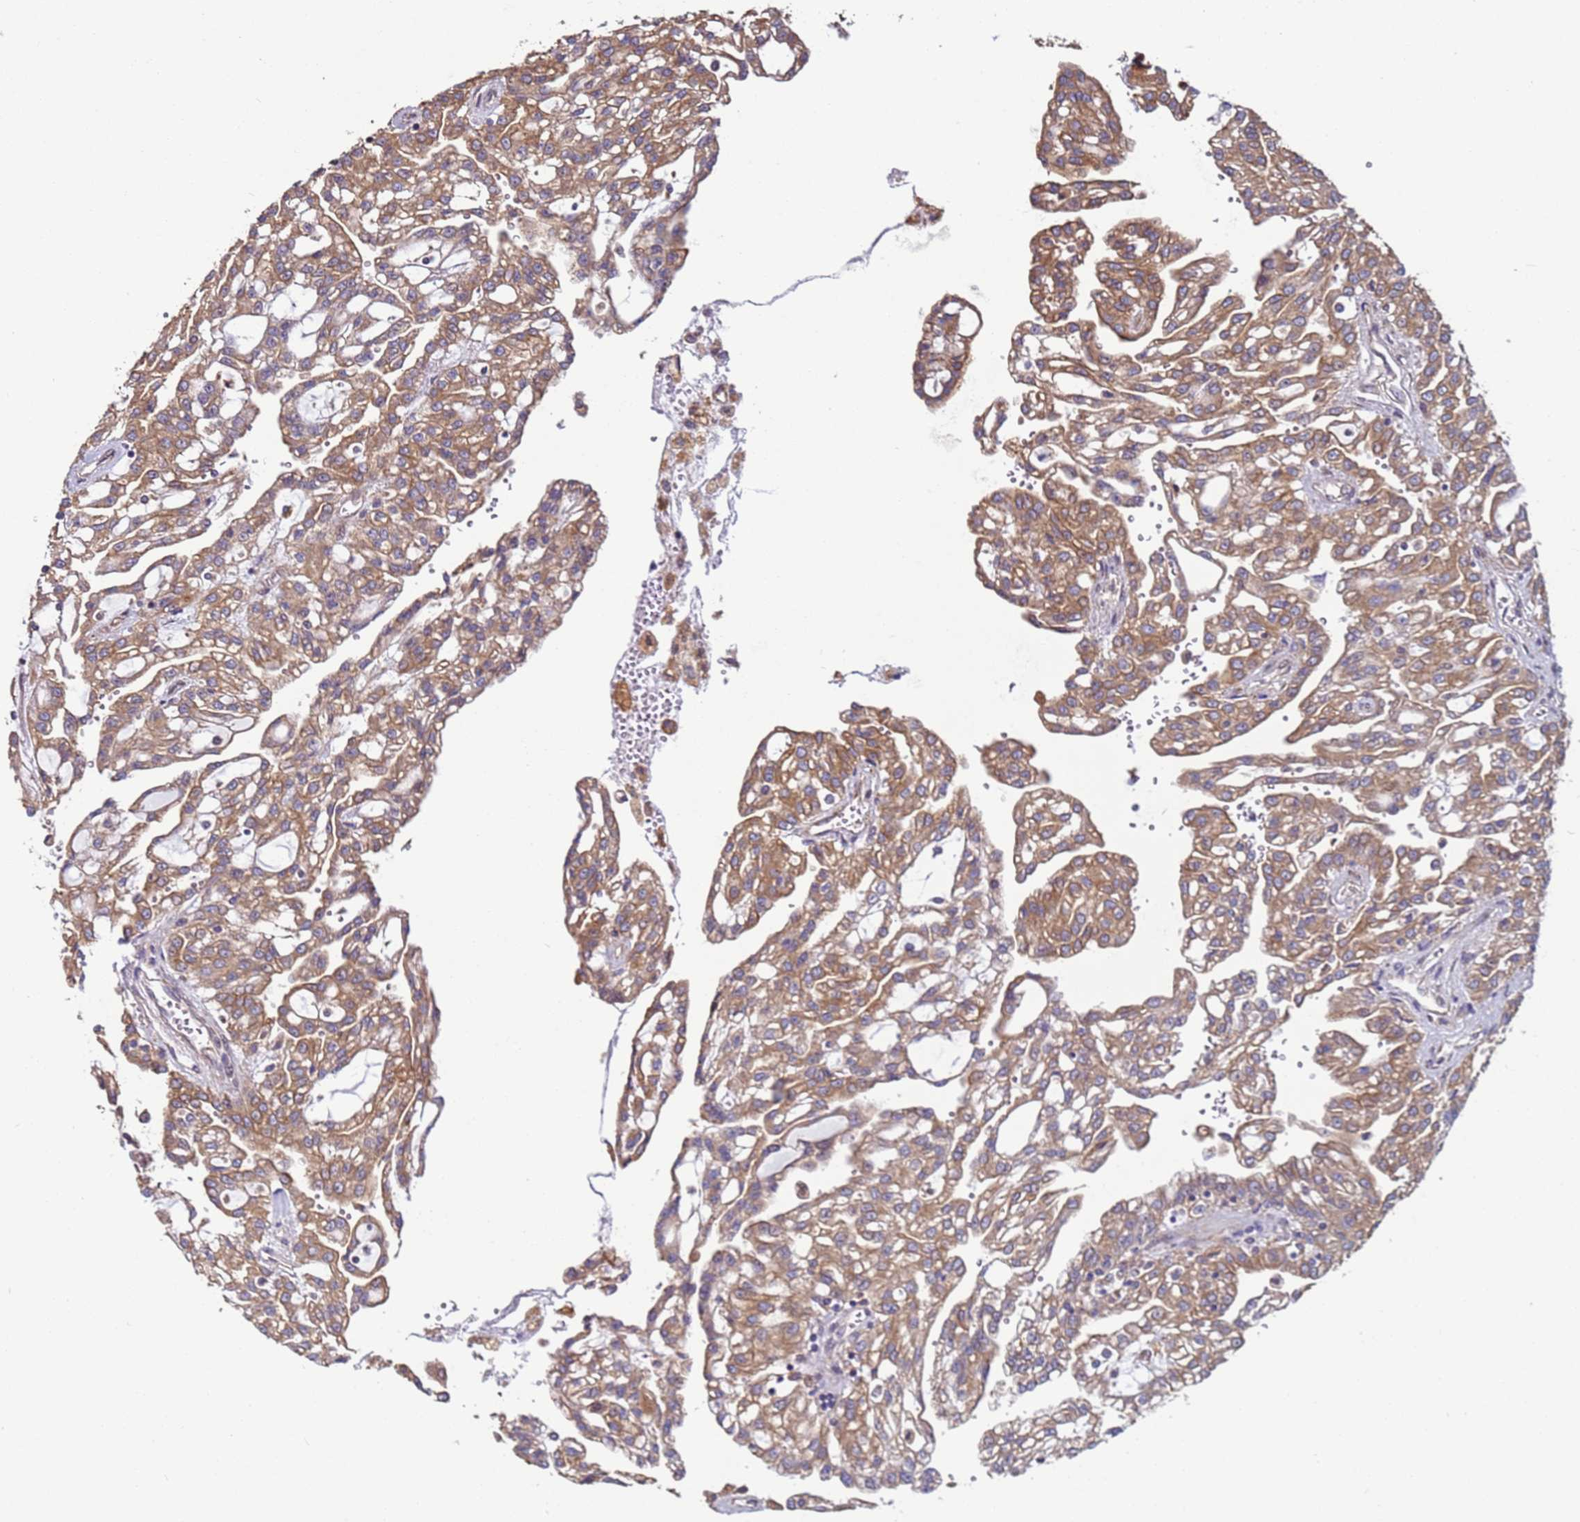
{"staining": {"intensity": "moderate", "quantity": ">75%", "location": "cytoplasmic/membranous"}, "tissue": "renal cancer", "cell_type": "Tumor cells", "image_type": "cancer", "snomed": [{"axis": "morphology", "description": "Adenocarcinoma, NOS"}, {"axis": "topography", "description": "Kidney"}], "caption": "Human renal cancer stained for a protein (brown) demonstrates moderate cytoplasmic/membranous positive staining in approximately >75% of tumor cells.", "gene": "MCRIP1", "patient": {"sex": "male", "age": 63}}